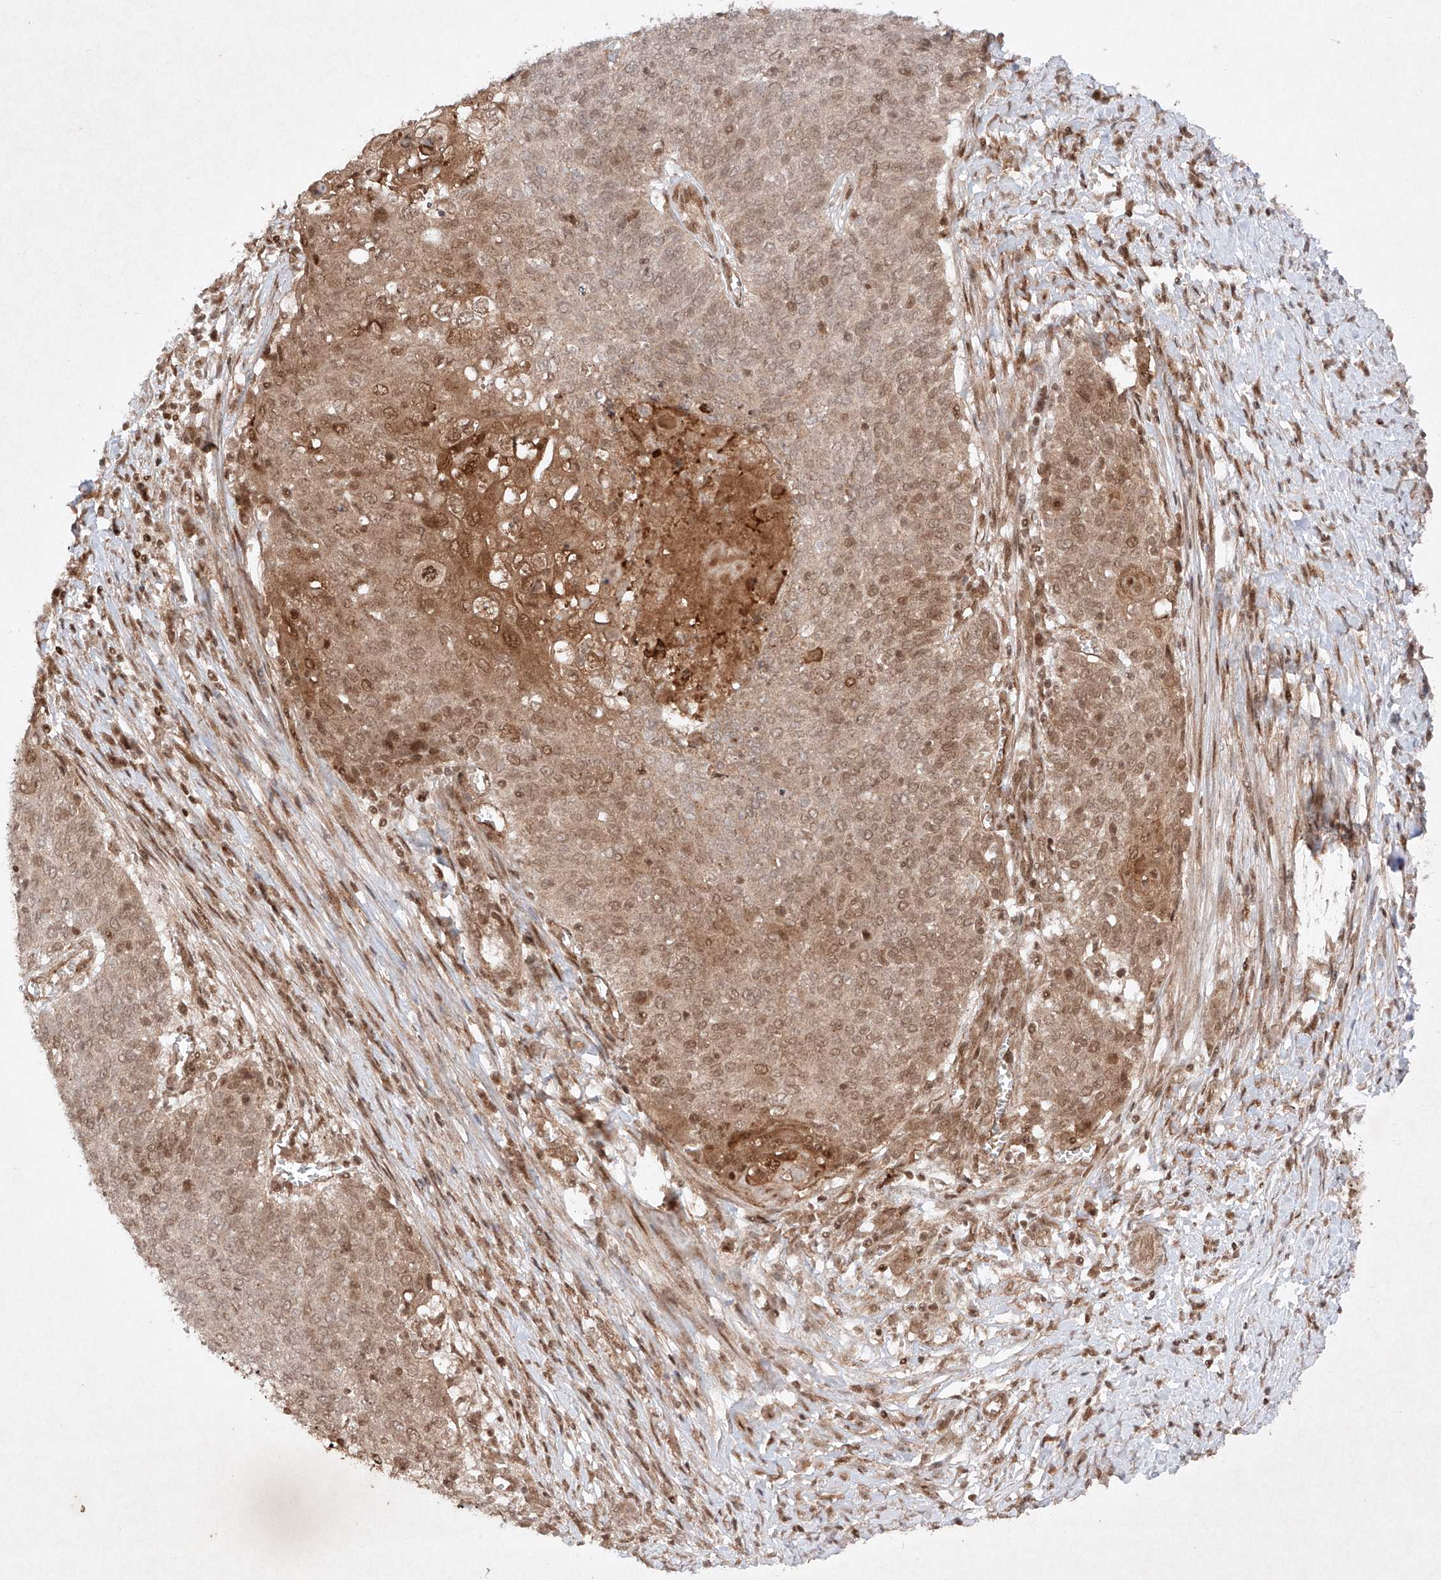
{"staining": {"intensity": "moderate", "quantity": ">75%", "location": "cytoplasmic/membranous,nuclear"}, "tissue": "cervical cancer", "cell_type": "Tumor cells", "image_type": "cancer", "snomed": [{"axis": "morphology", "description": "Squamous cell carcinoma, NOS"}, {"axis": "topography", "description": "Cervix"}], "caption": "Tumor cells display moderate cytoplasmic/membranous and nuclear expression in about >75% of cells in cervical cancer (squamous cell carcinoma).", "gene": "RNF31", "patient": {"sex": "female", "age": 39}}